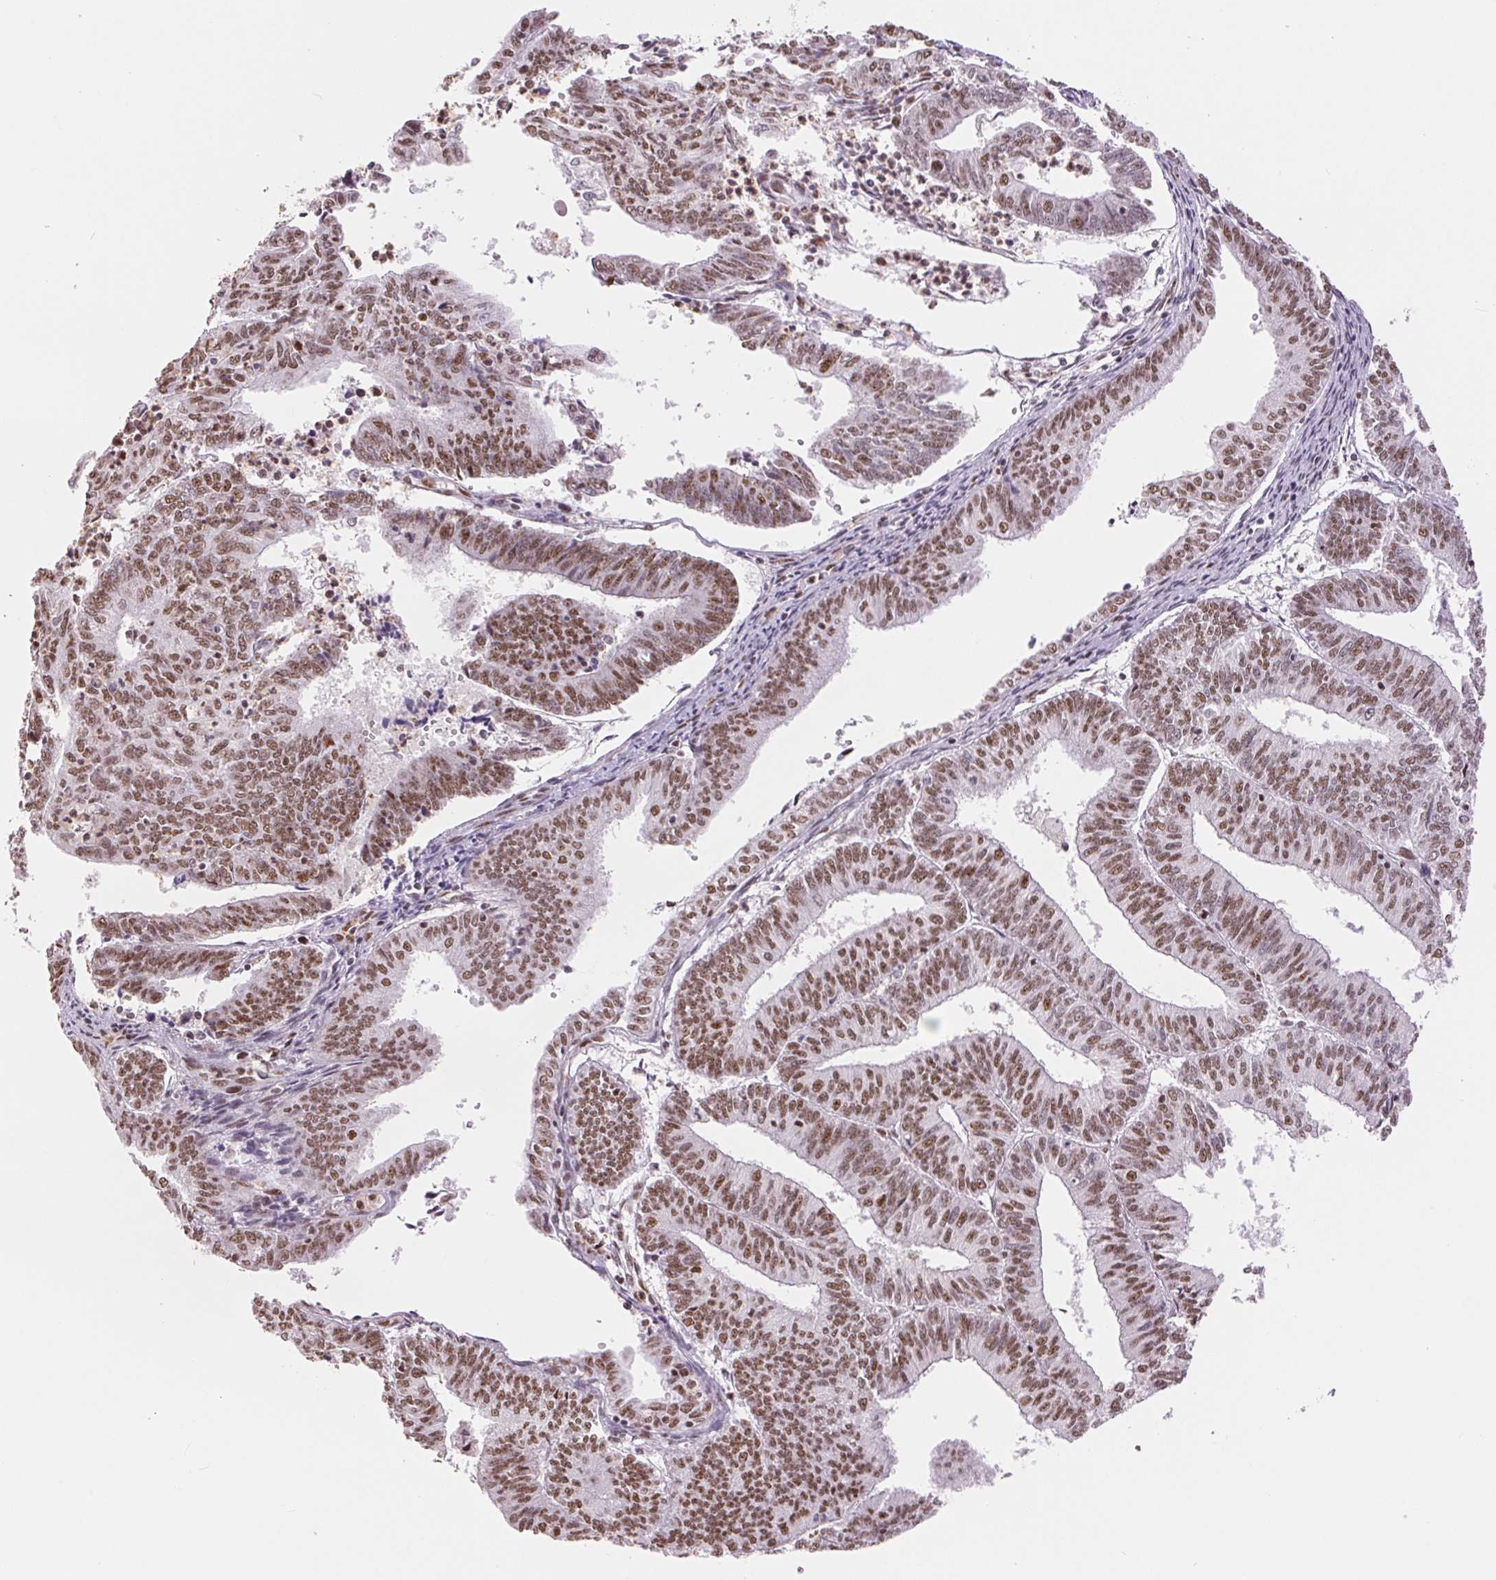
{"staining": {"intensity": "moderate", "quantity": ">75%", "location": "nuclear"}, "tissue": "endometrial cancer", "cell_type": "Tumor cells", "image_type": "cancer", "snomed": [{"axis": "morphology", "description": "Adenocarcinoma, NOS"}, {"axis": "topography", "description": "Endometrium"}], "caption": "Endometrial cancer (adenocarcinoma) tissue shows moderate nuclear expression in approximately >75% of tumor cells", "gene": "SREK1", "patient": {"sex": "female", "age": 61}}